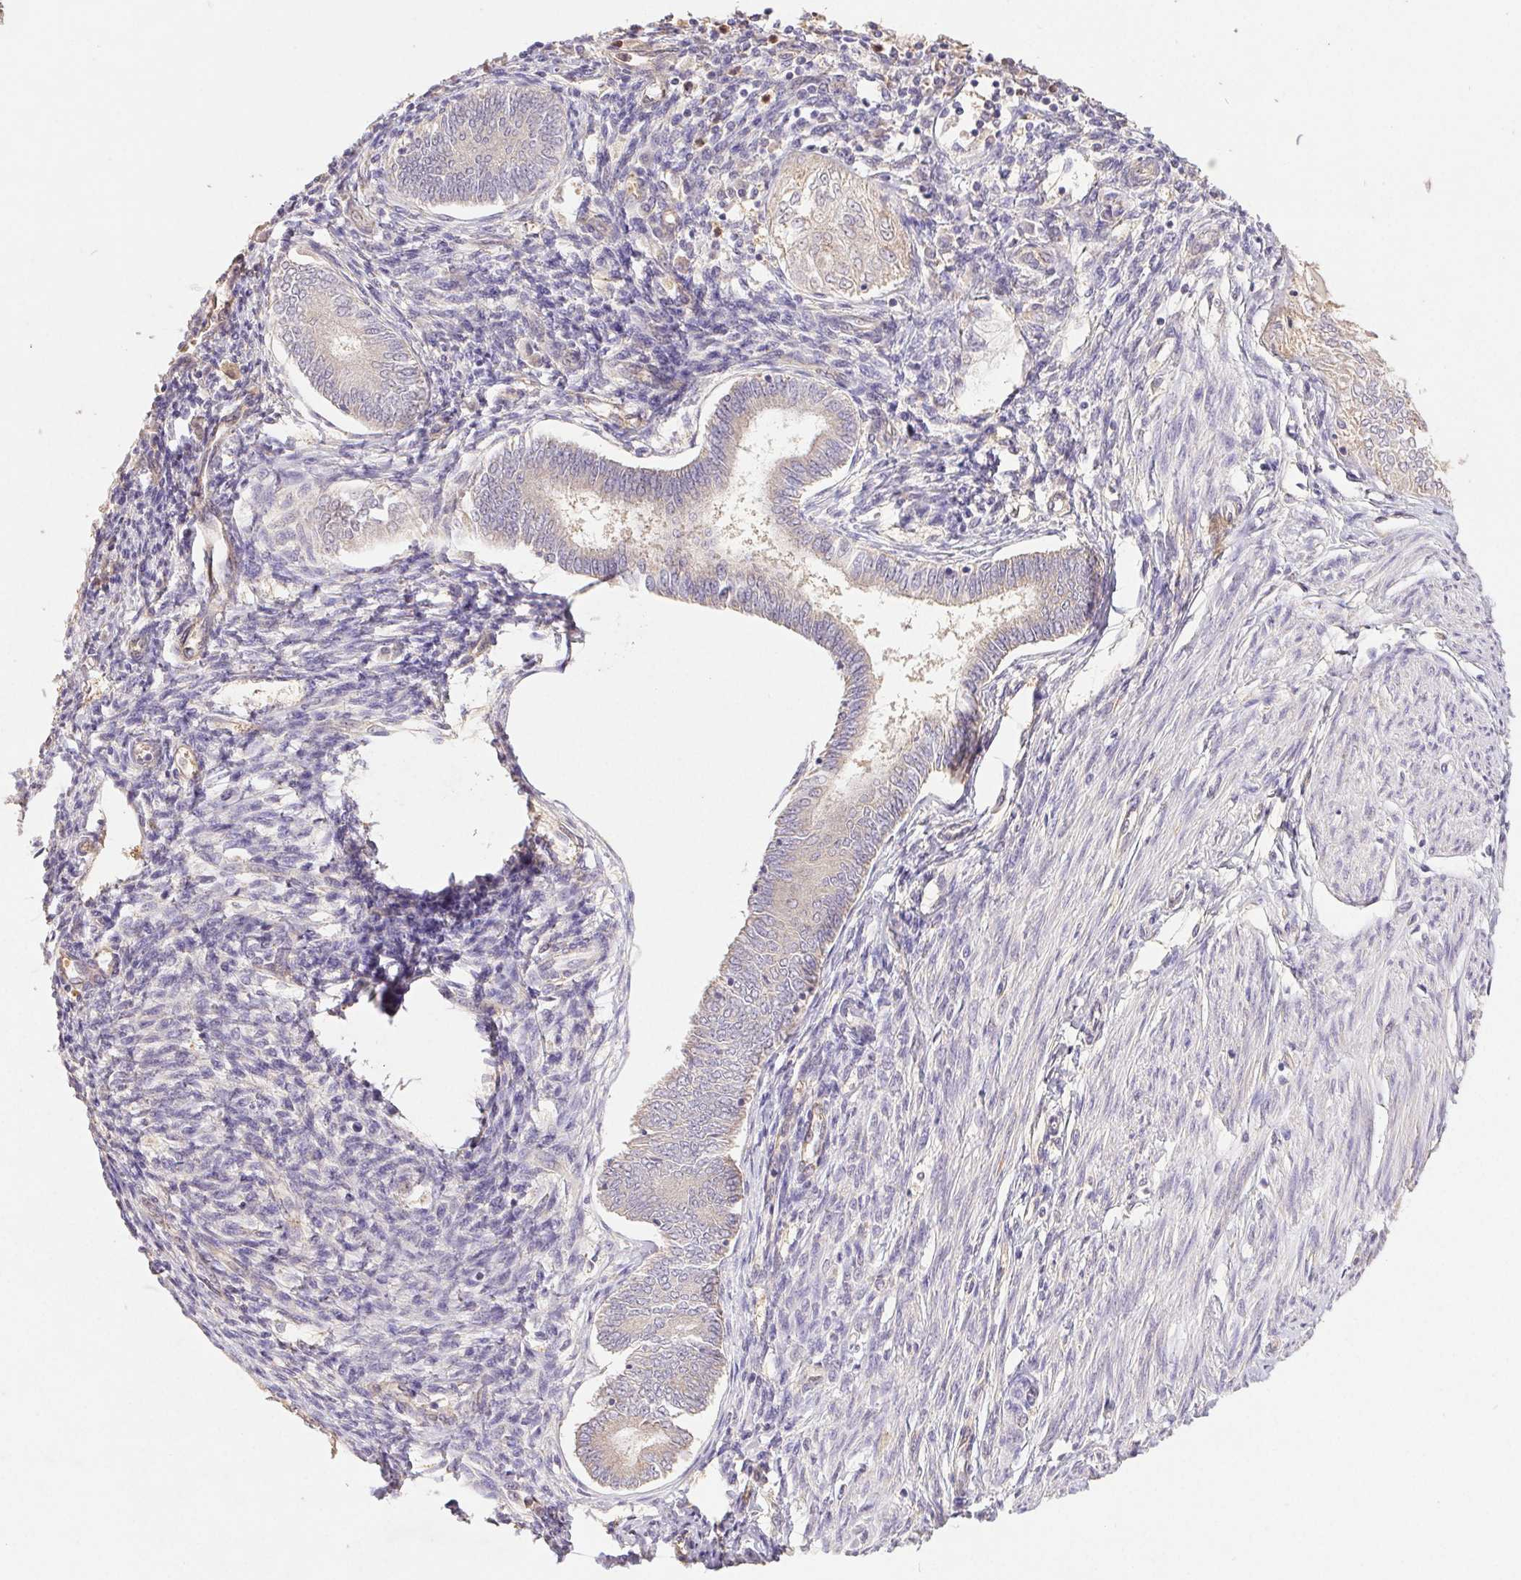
{"staining": {"intensity": "negative", "quantity": "none", "location": "none"}, "tissue": "endometrial cancer", "cell_type": "Tumor cells", "image_type": "cancer", "snomed": [{"axis": "morphology", "description": "Adenocarcinoma, NOS"}, {"axis": "topography", "description": "Endometrium"}], "caption": "This photomicrograph is of adenocarcinoma (endometrial) stained with immunohistochemistry to label a protein in brown with the nuclei are counter-stained blue. There is no staining in tumor cells.", "gene": "RAB11A", "patient": {"sex": "female", "age": 68}}